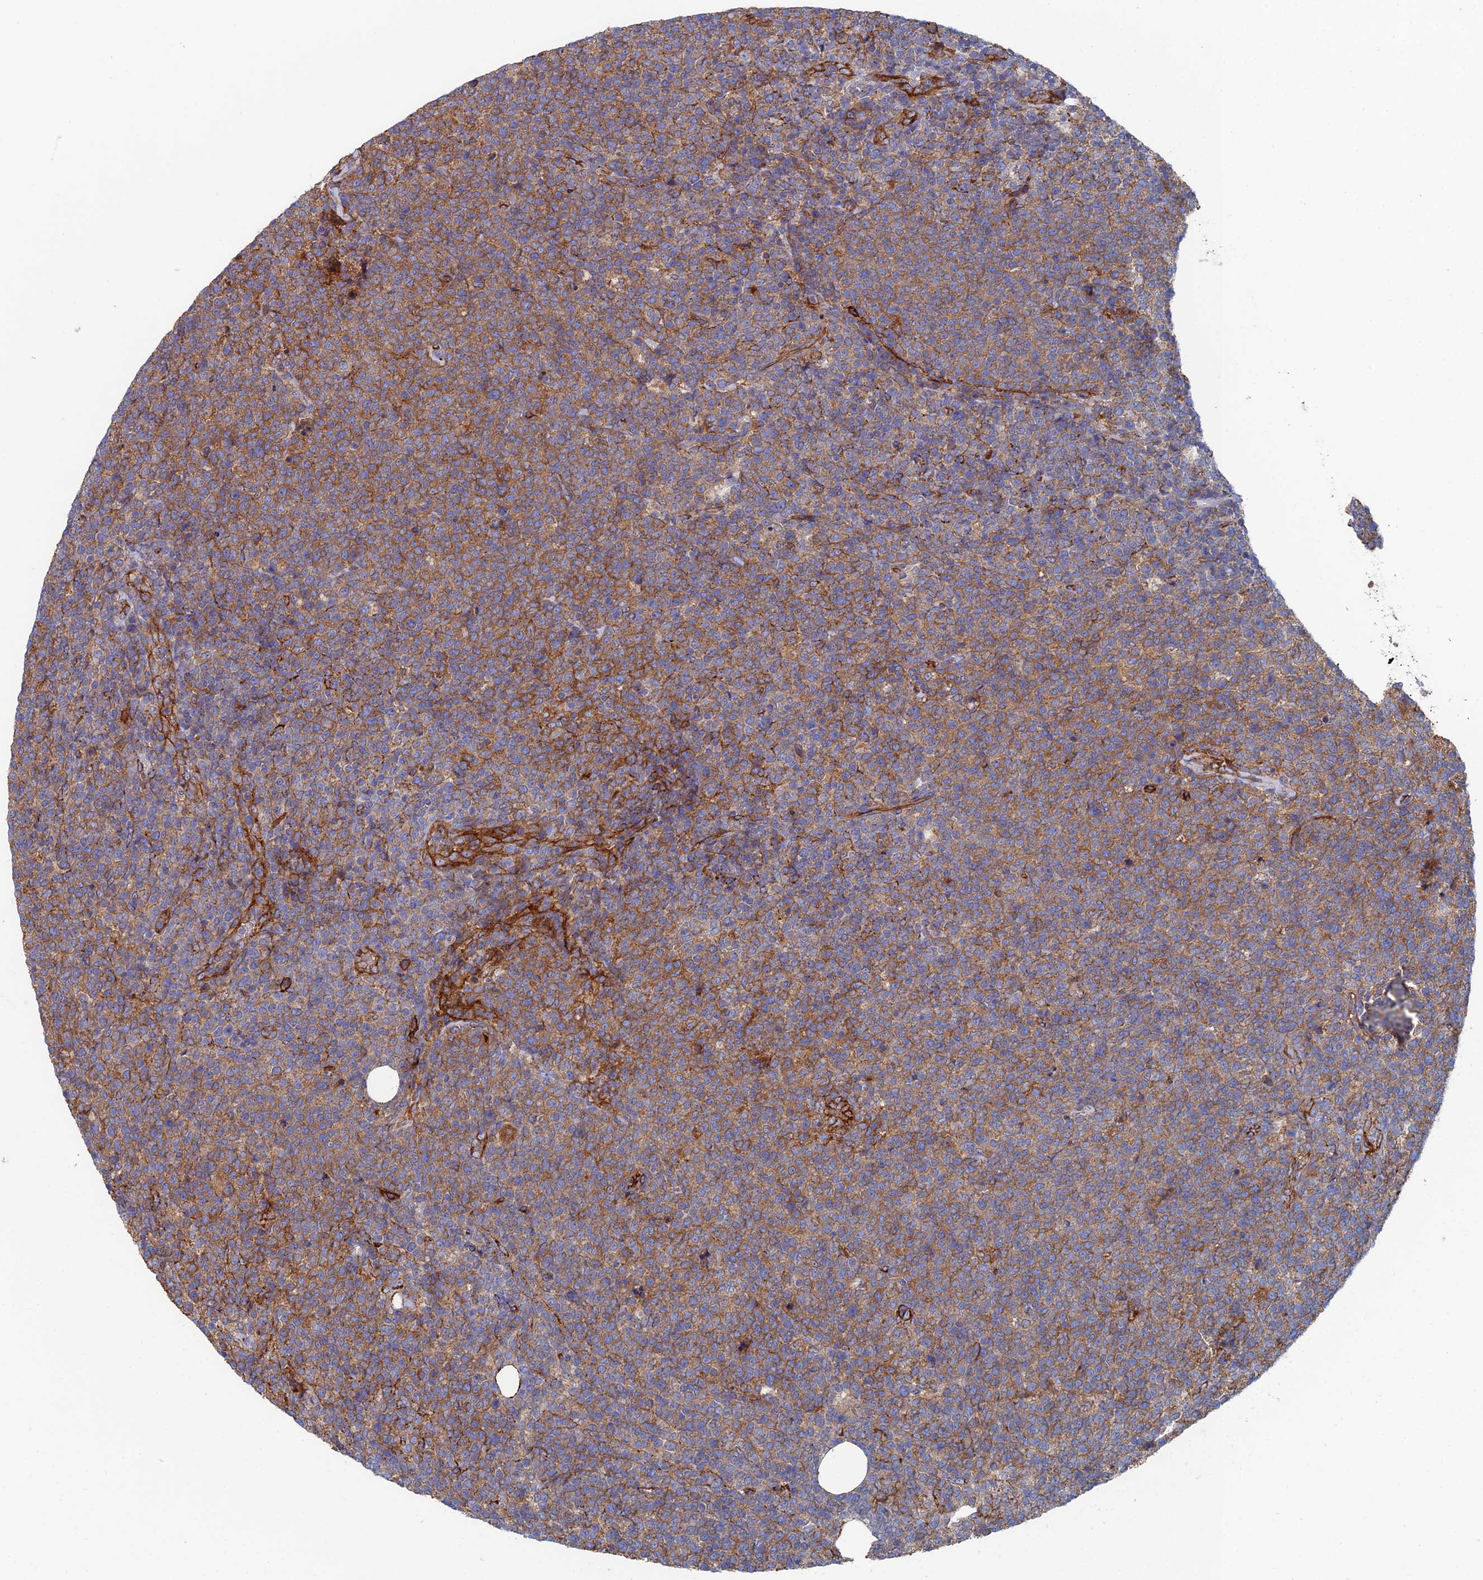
{"staining": {"intensity": "moderate", "quantity": "25%-75%", "location": "cytoplasmic/membranous"}, "tissue": "lymphoma", "cell_type": "Tumor cells", "image_type": "cancer", "snomed": [{"axis": "morphology", "description": "Malignant lymphoma, non-Hodgkin's type, High grade"}, {"axis": "topography", "description": "Lymph node"}], "caption": "Immunohistochemical staining of malignant lymphoma, non-Hodgkin's type (high-grade) shows medium levels of moderate cytoplasmic/membranous expression in approximately 25%-75% of tumor cells.", "gene": "SNX11", "patient": {"sex": "male", "age": 61}}